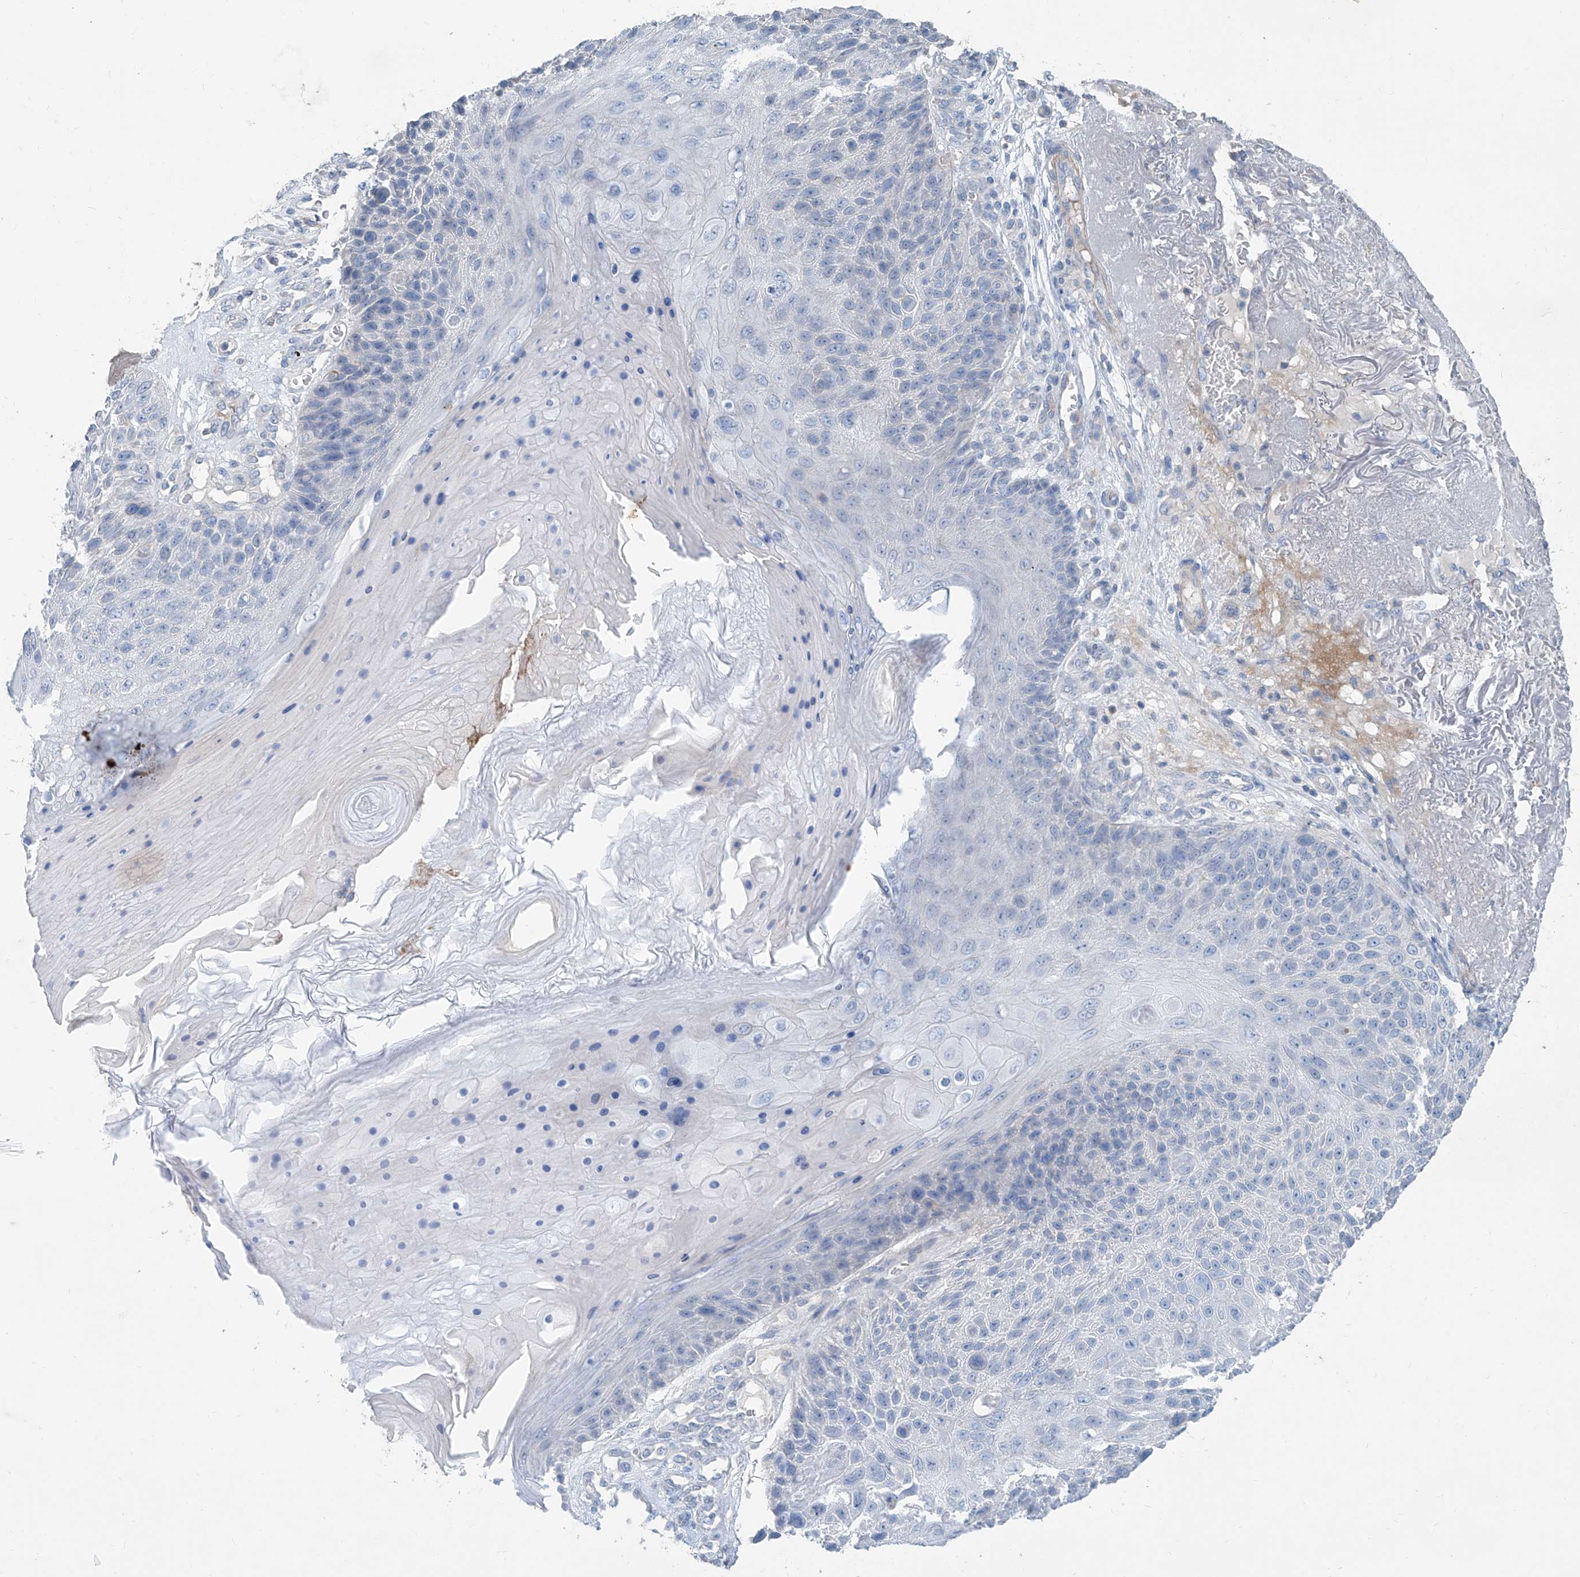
{"staining": {"intensity": "negative", "quantity": "none", "location": "none"}, "tissue": "skin cancer", "cell_type": "Tumor cells", "image_type": "cancer", "snomed": [{"axis": "morphology", "description": "Squamous cell carcinoma, NOS"}, {"axis": "topography", "description": "Skin"}], "caption": "Immunohistochemistry (IHC) photomicrograph of neoplastic tissue: skin cancer stained with DAB (3,3'-diaminobenzidine) displays no significant protein staining in tumor cells.", "gene": "ANKRD34A", "patient": {"sex": "female", "age": 88}}